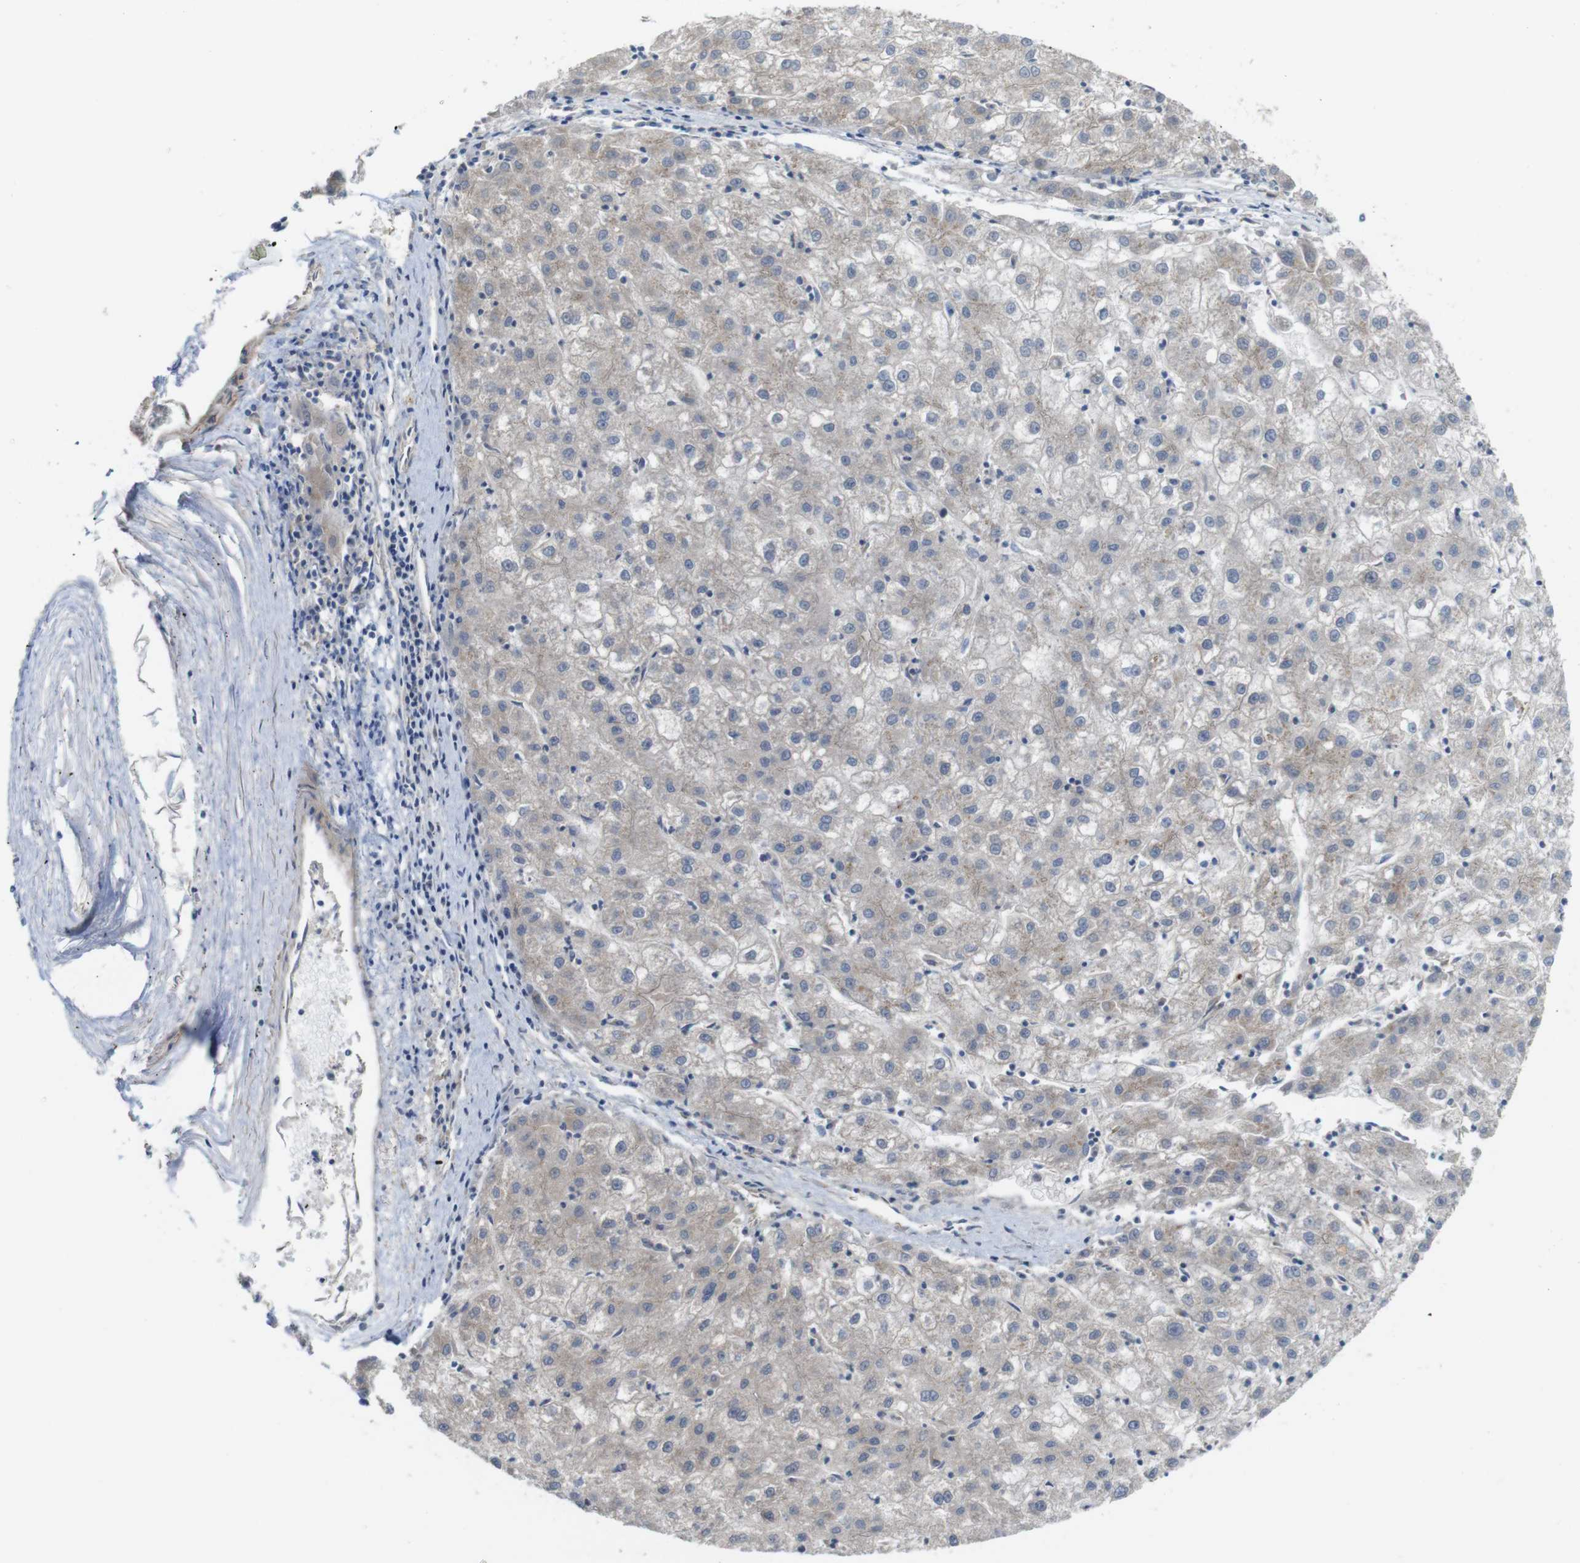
{"staining": {"intensity": "moderate", "quantity": "<25%", "location": "cytoplasmic/membranous"}, "tissue": "liver cancer", "cell_type": "Tumor cells", "image_type": "cancer", "snomed": [{"axis": "morphology", "description": "Carcinoma, Hepatocellular, NOS"}, {"axis": "topography", "description": "Liver"}], "caption": "Approximately <25% of tumor cells in human liver cancer (hepatocellular carcinoma) exhibit moderate cytoplasmic/membranous protein staining as visualized by brown immunohistochemical staining.", "gene": "CDC34", "patient": {"sex": "male", "age": 72}}